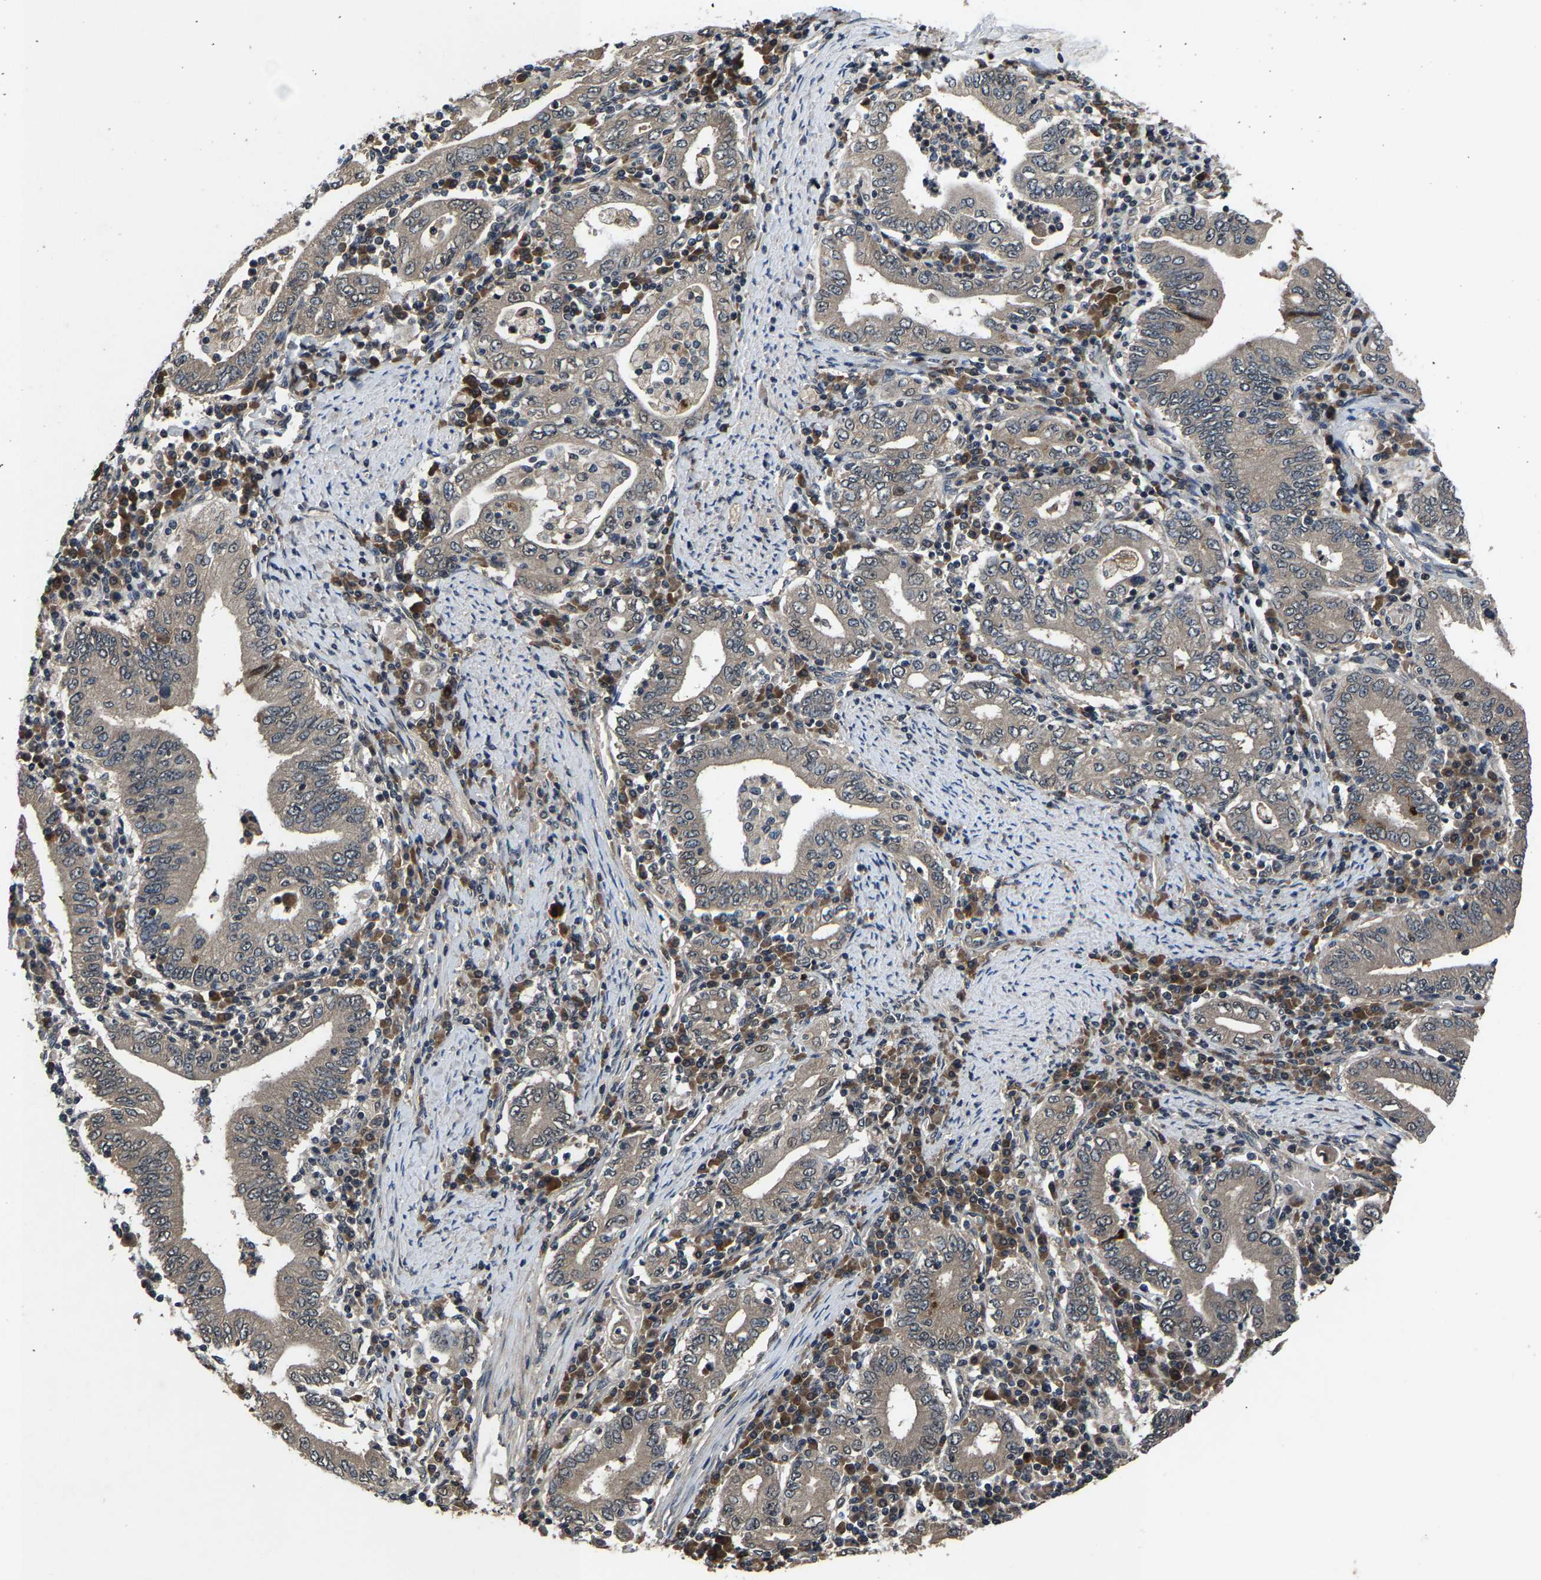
{"staining": {"intensity": "weak", "quantity": ">75%", "location": "cytoplasmic/membranous"}, "tissue": "stomach cancer", "cell_type": "Tumor cells", "image_type": "cancer", "snomed": [{"axis": "morphology", "description": "Normal tissue, NOS"}, {"axis": "morphology", "description": "Adenocarcinoma, NOS"}, {"axis": "topography", "description": "Esophagus"}, {"axis": "topography", "description": "Stomach, upper"}, {"axis": "topography", "description": "Peripheral nerve tissue"}], "caption": "Tumor cells show weak cytoplasmic/membranous staining in about >75% of cells in adenocarcinoma (stomach).", "gene": "HUWE1", "patient": {"sex": "male", "age": 62}}